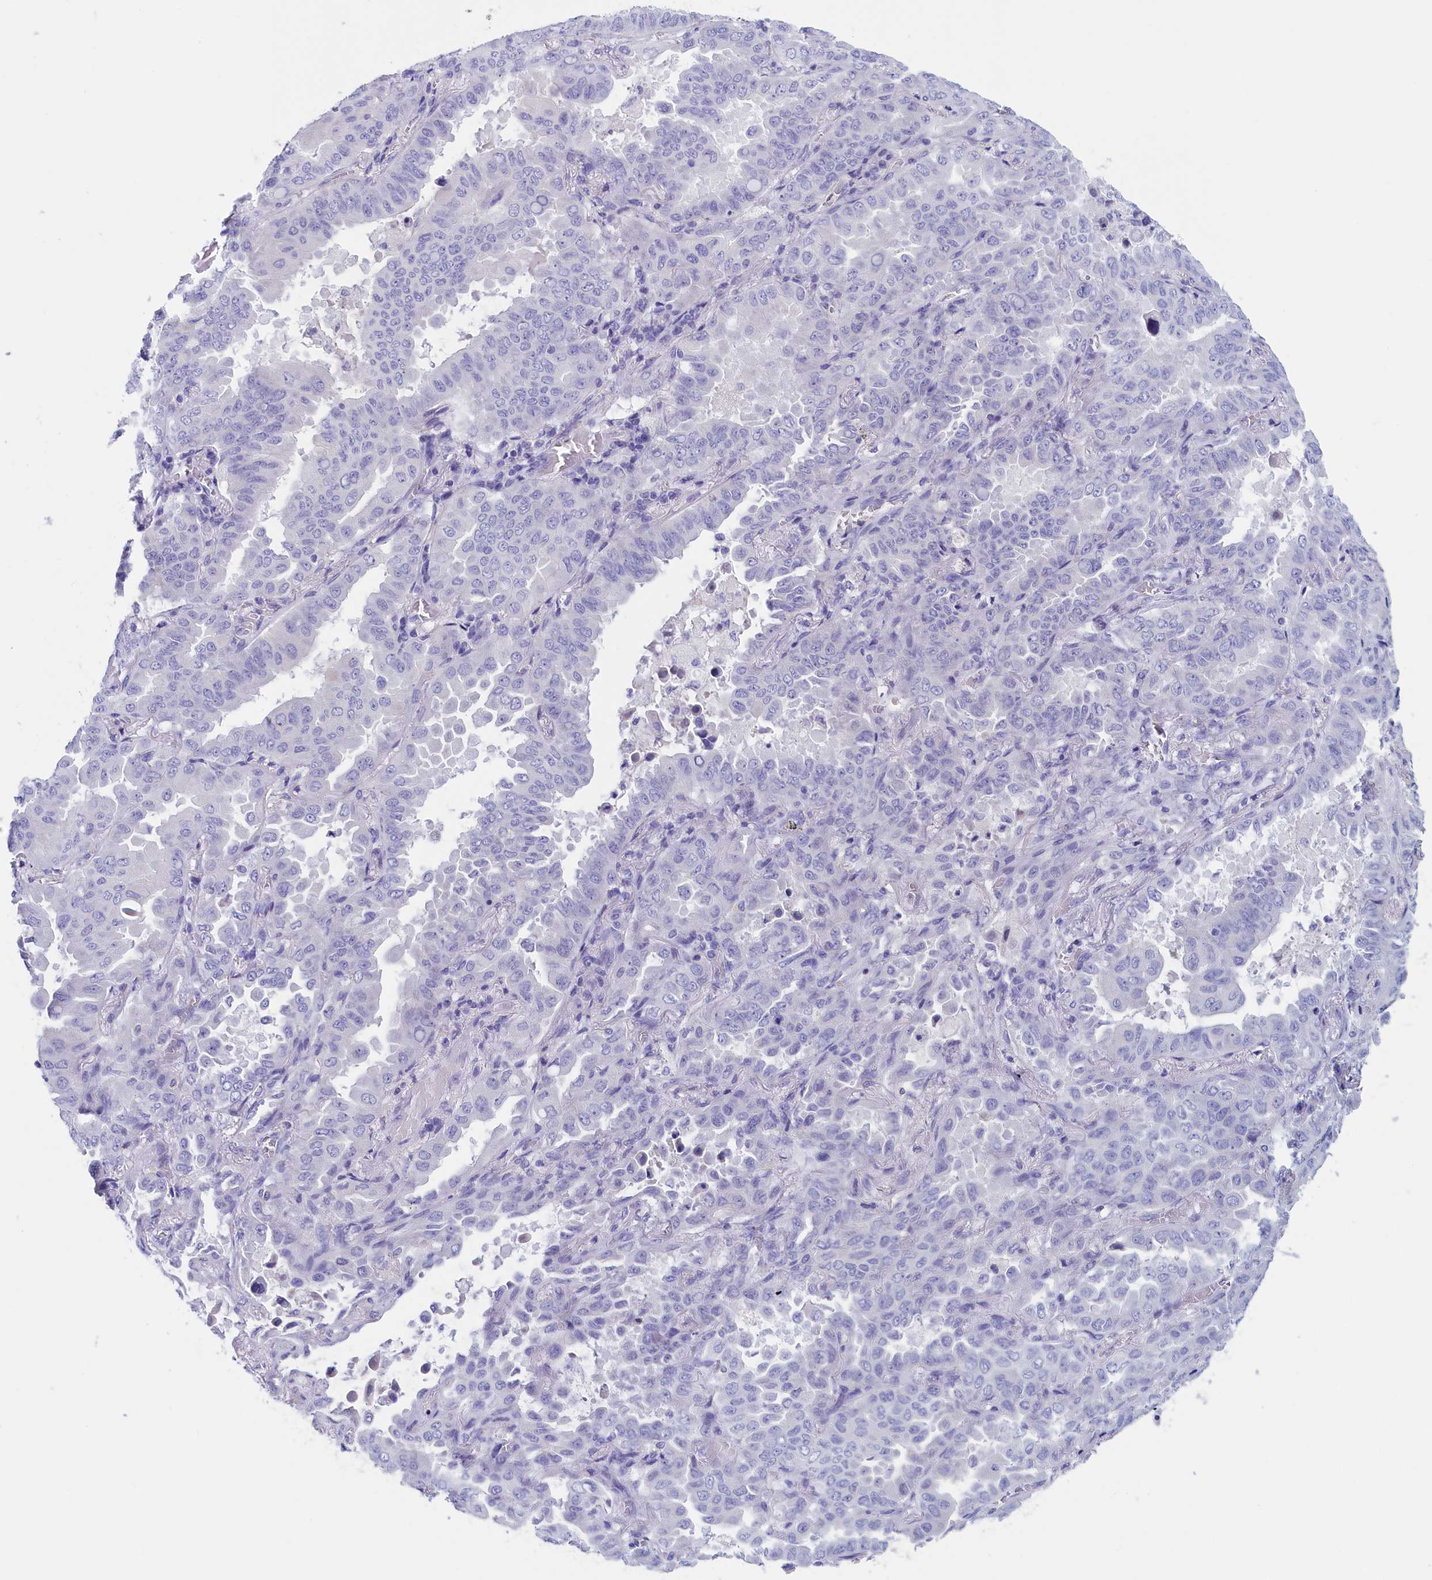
{"staining": {"intensity": "negative", "quantity": "none", "location": "none"}, "tissue": "lung cancer", "cell_type": "Tumor cells", "image_type": "cancer", "snomed": [{"axis": "morphology", "description": "Adenocarcinoma, NOS"}, {"axis": "topography", "description": "Lung"}], "caption": "Tumor cells show no significant expression in lung cancer.", "gene": "ANKRD2", "patient": {"sex": "male", "age": 64}}